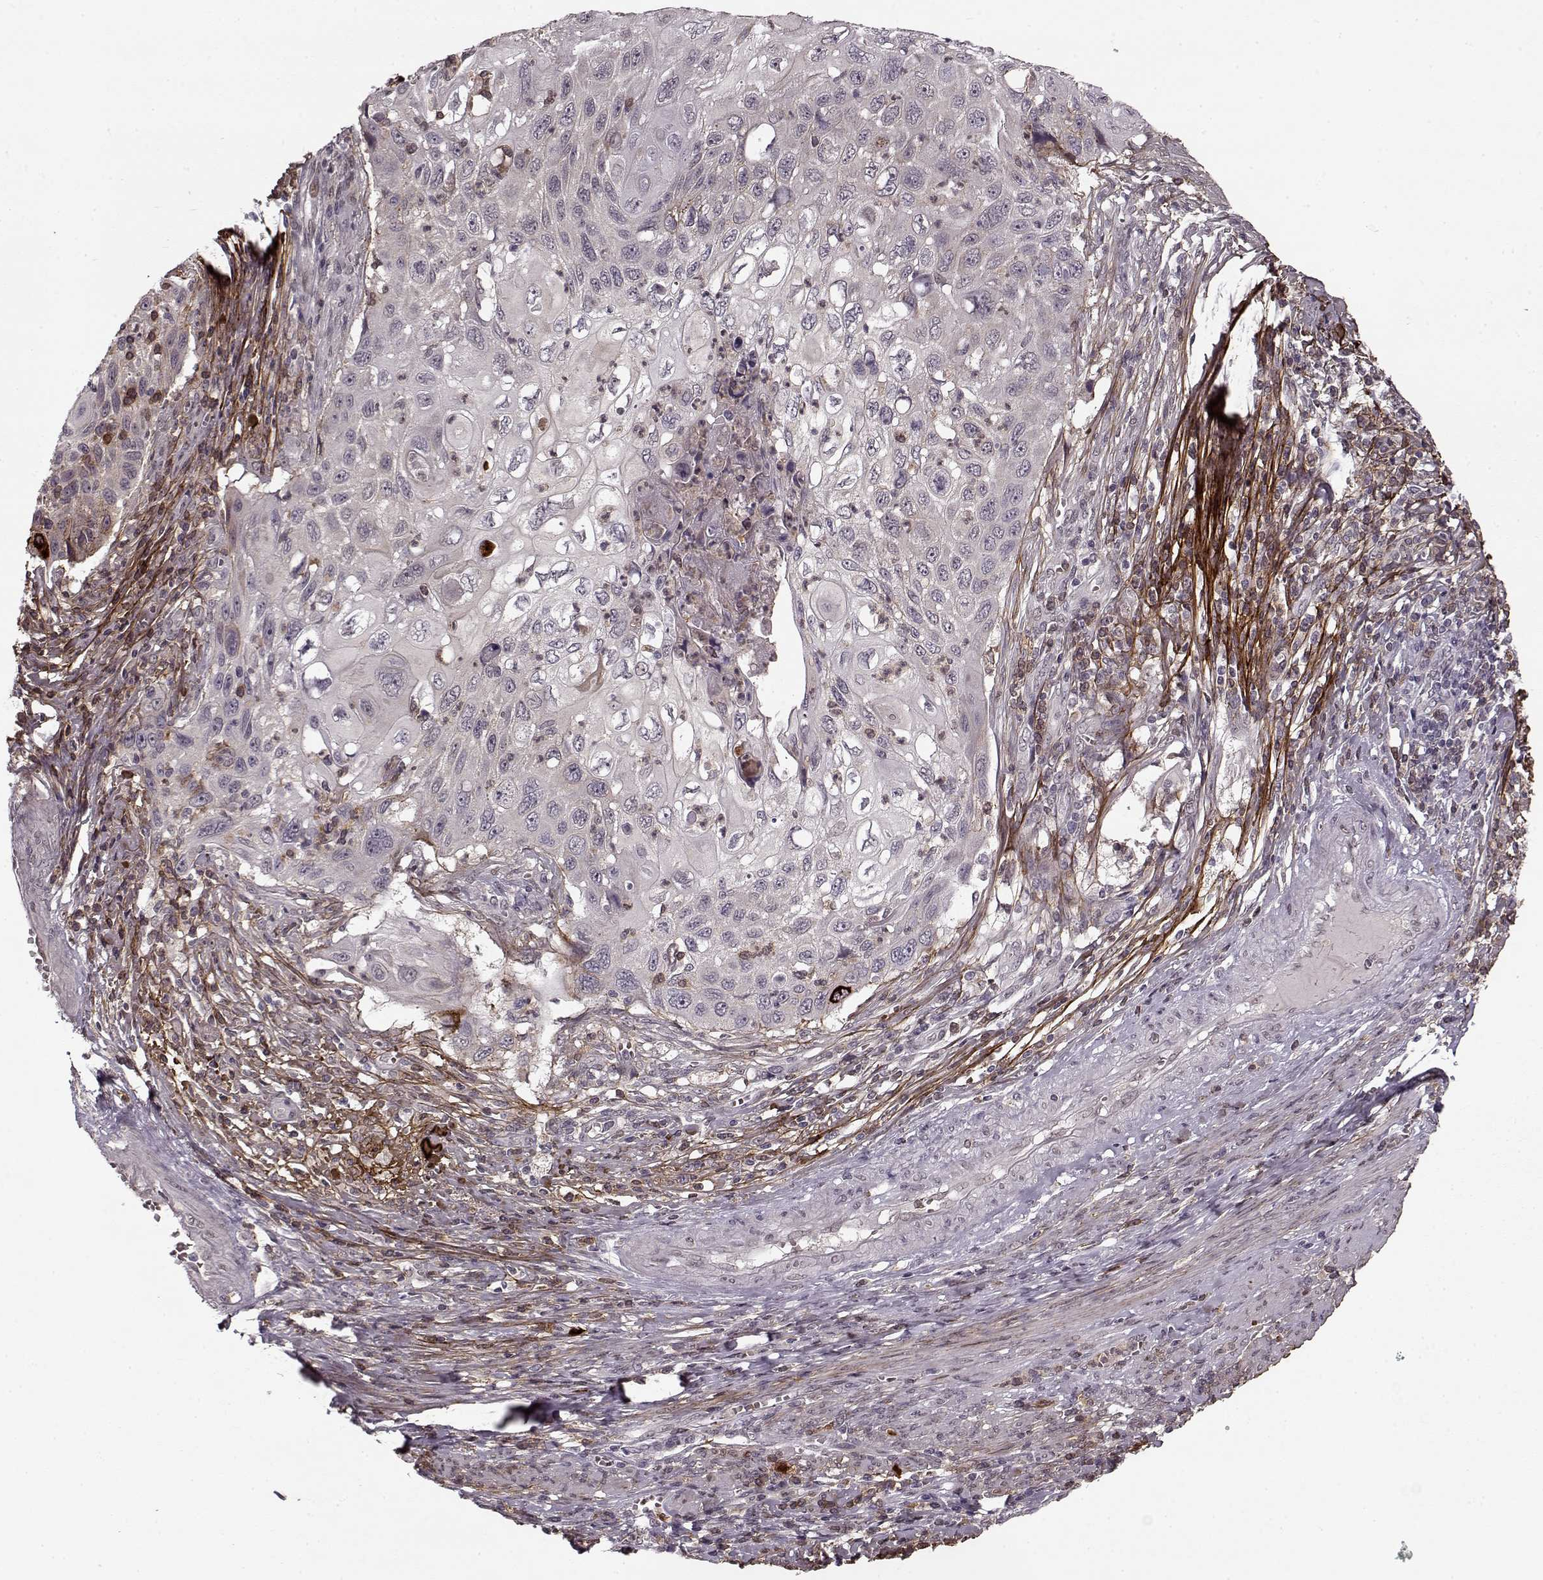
{"staining": {"intensity": "negative", "quantity": "none", "location": "none"}, "tissue": "cervical cancer", "cell_type": "Tumor cells", "image_type": "cancer", "snomed": [{"axis": "morphology", "description": "Squamous cell carcinoma, NOS"}, {"axis": "topography", "description": "Cervix"}], "caption": "Immunohistochemistry photomicrograph of cervical squamous cell carcinoma stained for a protein (brown), which displays no staining in tumor cells. The staining is performed using DAB brown chromogen with nuclei counter-stained in using hematoxylin.", "gene": "DENND4B", "patient": {"sex": "female", "age": 70}}